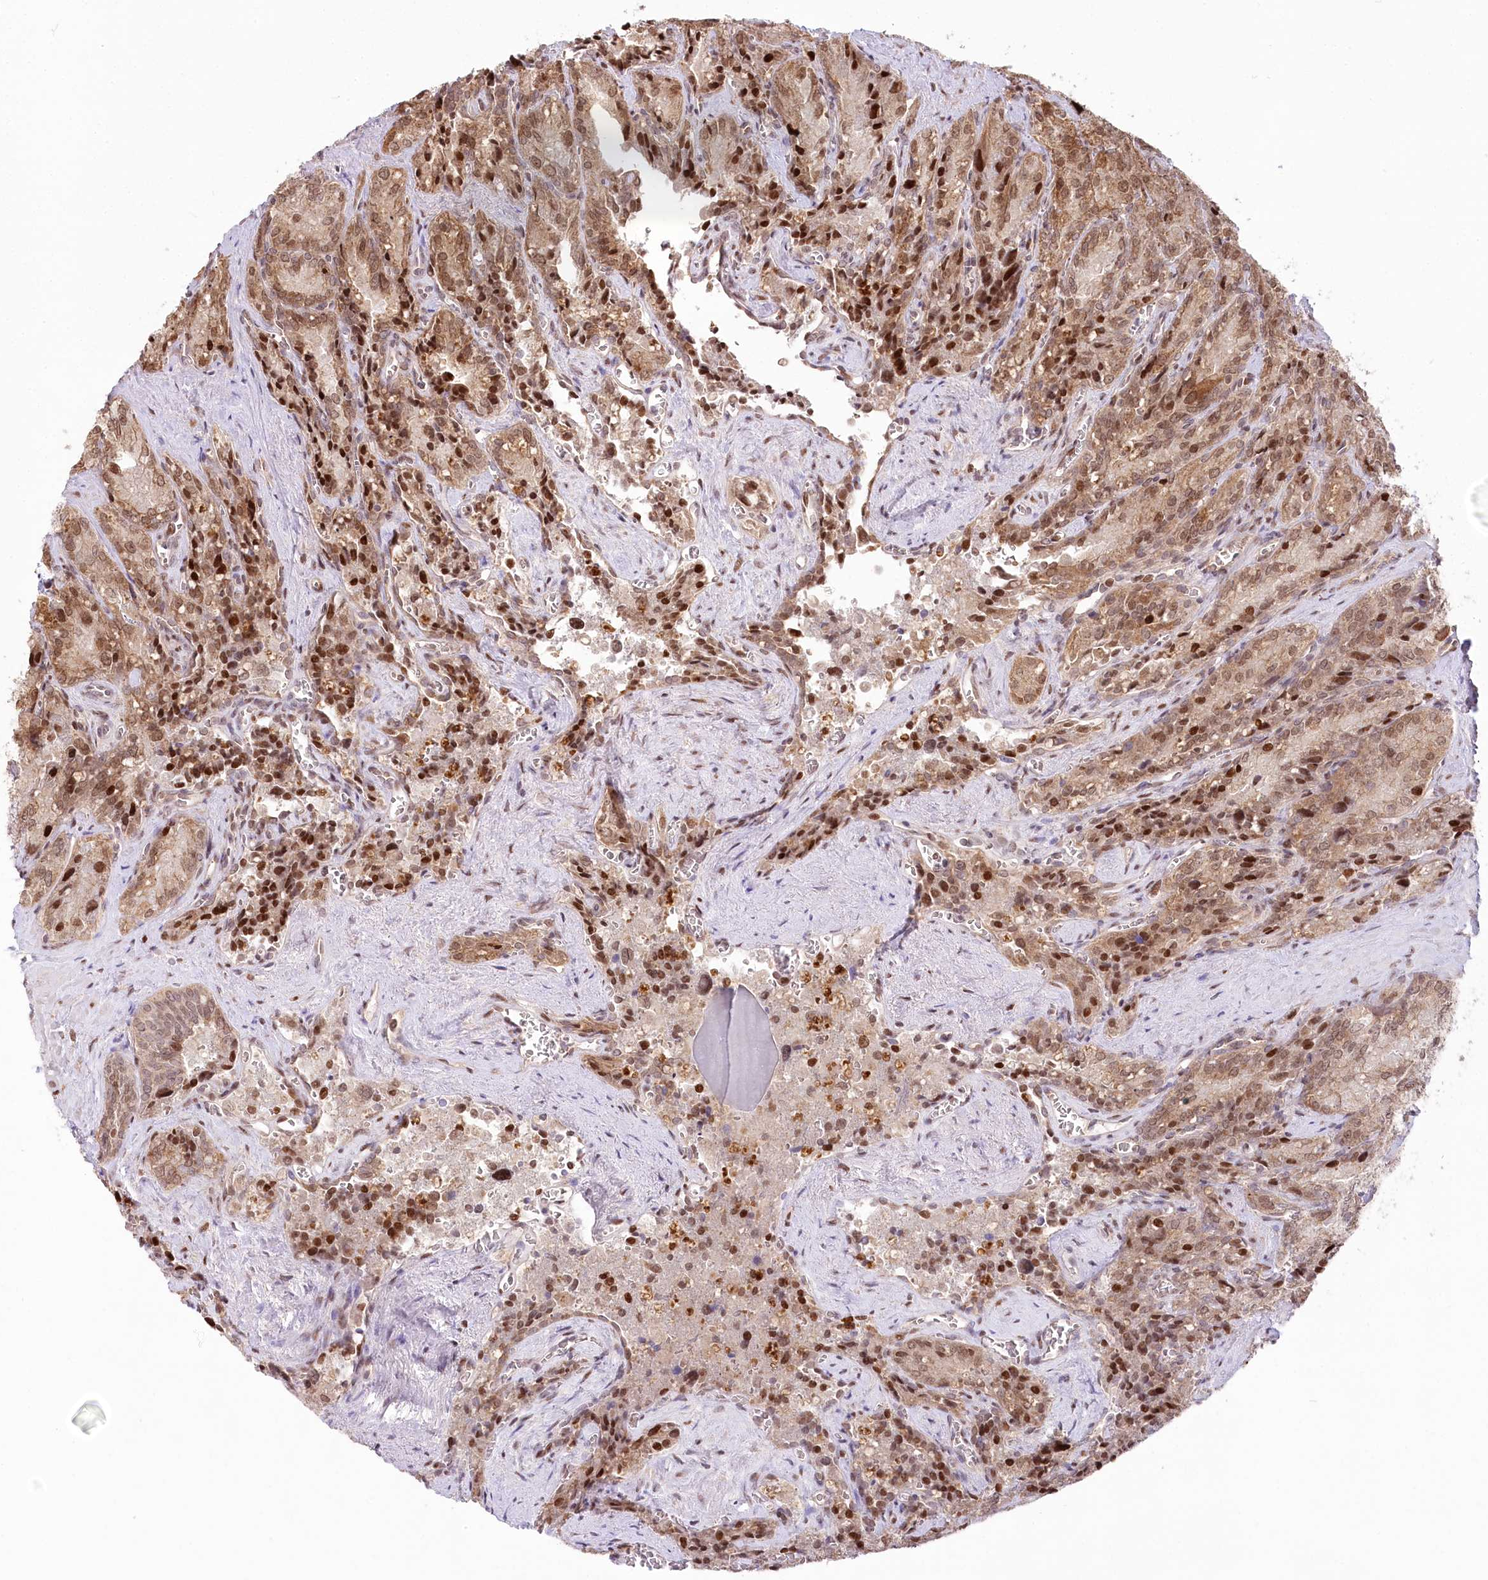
{"staining": {"intensity": "strong", "quantity": ">75%", "location": "cytoplasmic/membranous,nuclear"}, "tissue": "seminal vesicle", "cell_type": "Glandular cells", "image_type": "normal", "snomed": [{"axis": "morphology", "description": "Normal tissue, NOS"}, {"axis": "topography", "description": "Seminal veicle"}], "caption": "This is an image of immunohistochemistry (IHC) staining of benign seminal vesicle, which shows strong expression in the cytoplasmic/membranous,nuclear of glandular cells.", "gene": "PYURF", "patient": {"sex": "male", "age": 62}}